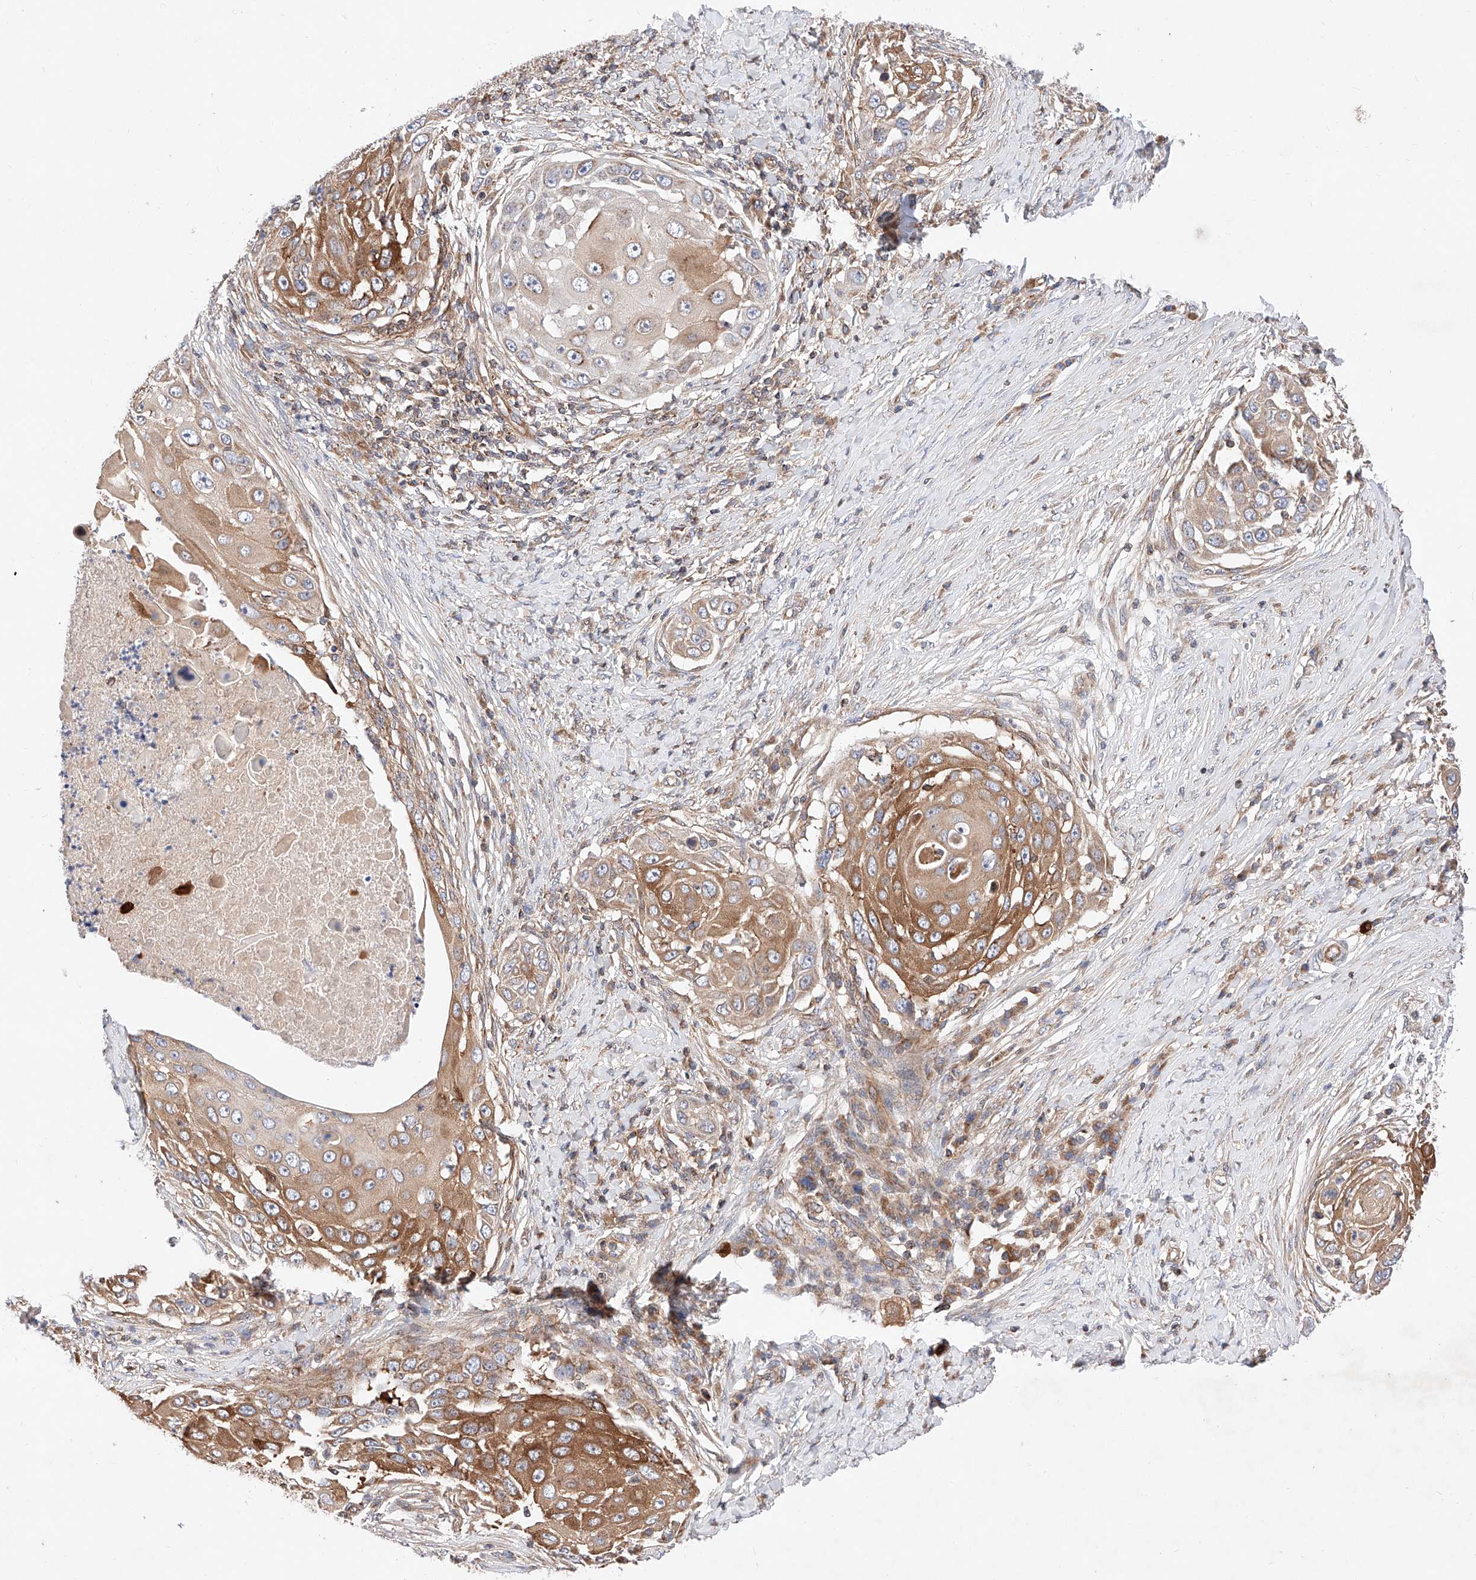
{"staining": {"intensity": "moderate", "quantity": ">75%", "location": "cytoplasmic/membranous"}, "tissue": "skin cancer", "cell_type": "Tumor cells", "image_type": "cancer", "snomed": [{"axis": "morphology", "description": "Squamous cell carcinoma, NOS"}, {"axis": "topography", "description": "Skin"}], "caption": "Squamous cell carcinoma (skin) stained for a protein (brown) shows moderate cytoplasmic/membranous positive expression in approximately >75% of tumor cells.", "gene": "NR1D1", "patient": {"sex": "female", "age": 44}}